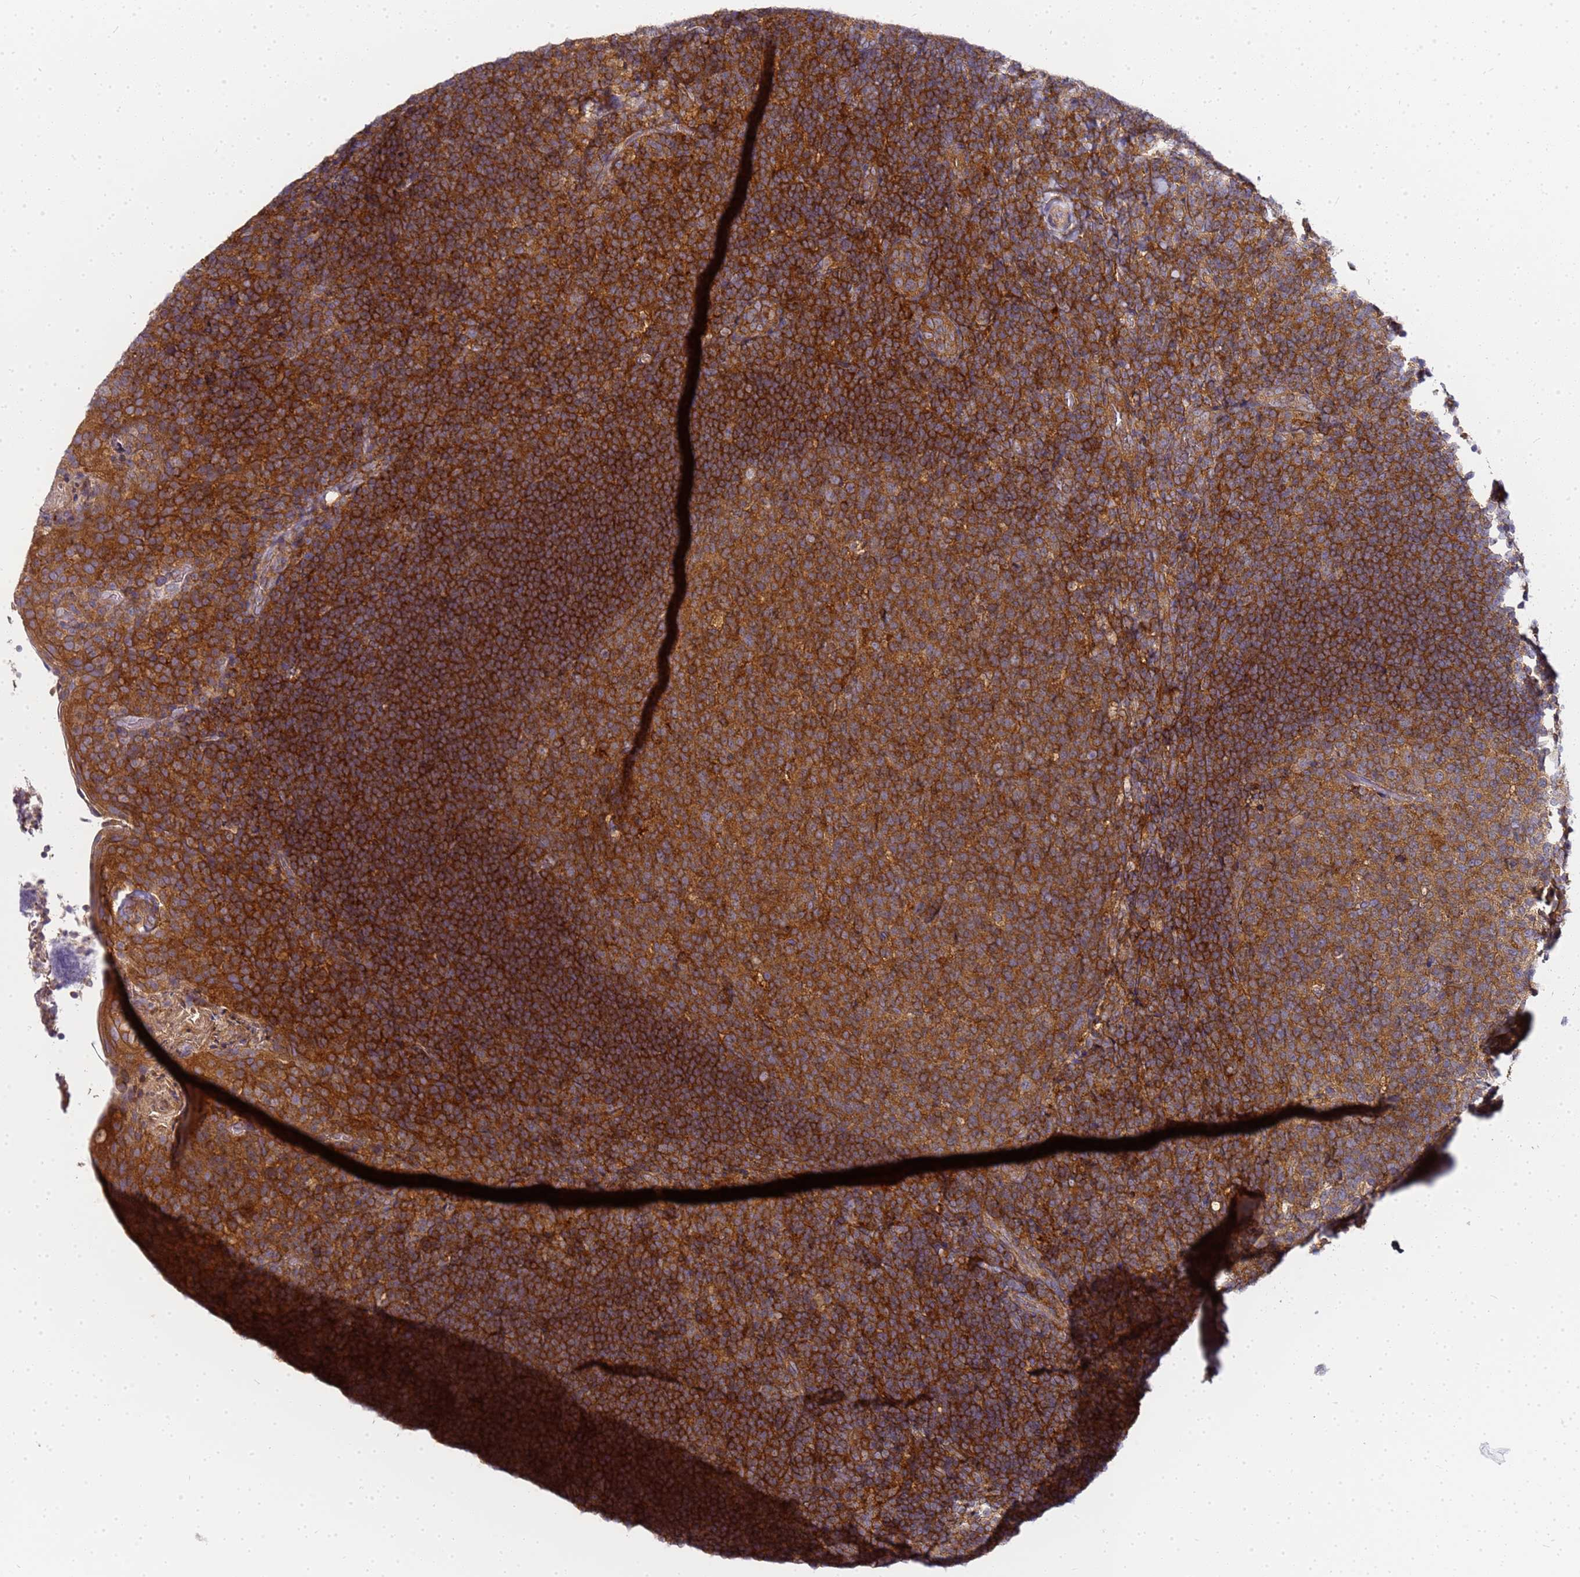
{"staining": {"intensity": "moderate", "quantity": ">75%", "location": "cytoplasmic/membranous"}, "tissue": "tonsil", "cell_type": "Germinal center cells", "image_type": "normal", "snomed": [{"axis": "morphology", "description": "Normal tissue, NOS"}, {"axis": "topography", "description": "Tonsil"}], "caption": "A micrograph of human tonsil stained for a protein exhibits moderate cytoplasmic/membranous brown staining in germinal center cells.", "gene": "CHM", "patient": {"sex": "female", "age": 10}}